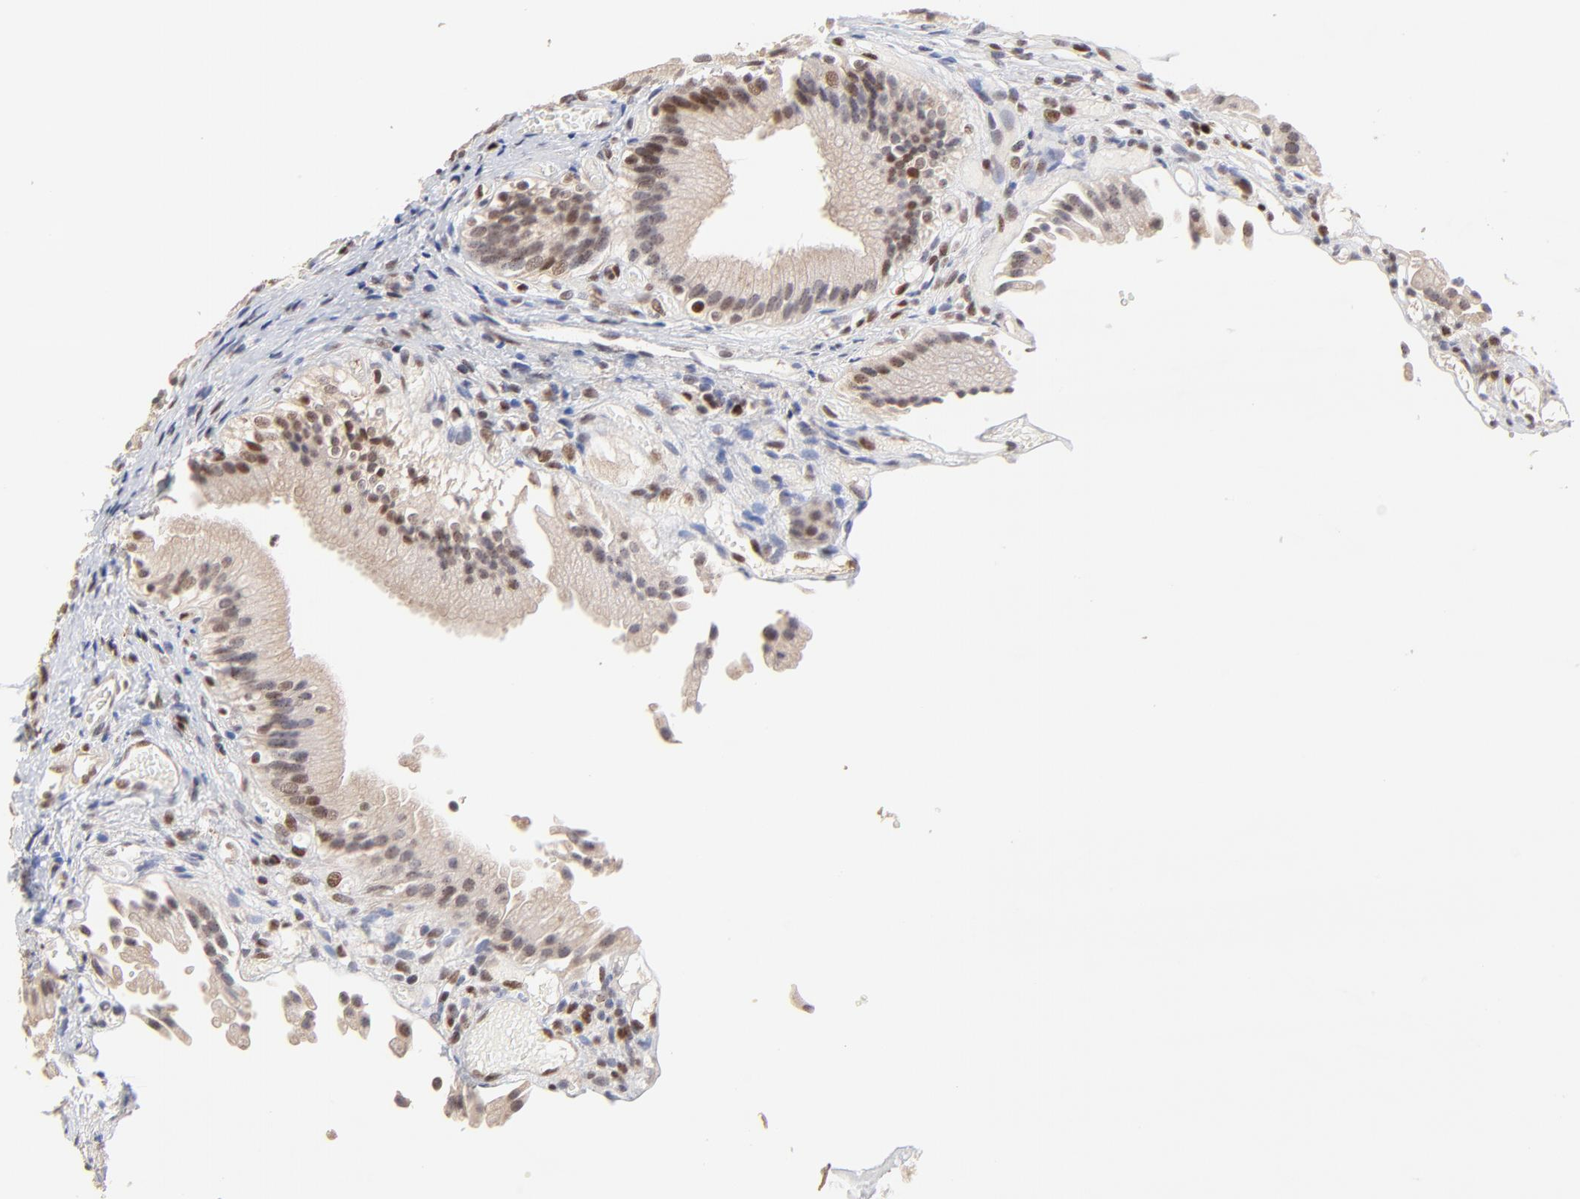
{"staining": {"intensity": "moderate", "quantity": "25%-75%", "location": "cytoplasmic/membranous,nuclear"}, "tissue": "gallbladder", "cell_type": "Glandular cells", "image_type": "normal", "snomed": [{"axis": "morphology", "description": "Normal tissue, NOS"}, {"axis": "topography", "description": "Gallbladder"}], "caption": "Protein expression analysis of normal gallbladder shows moderate cytoplasmic/membranous,nuclear staining in about 25%-75% of glandular cells.", "gene": "DSN1", "patient": {"sex": "male", "age": 65}}